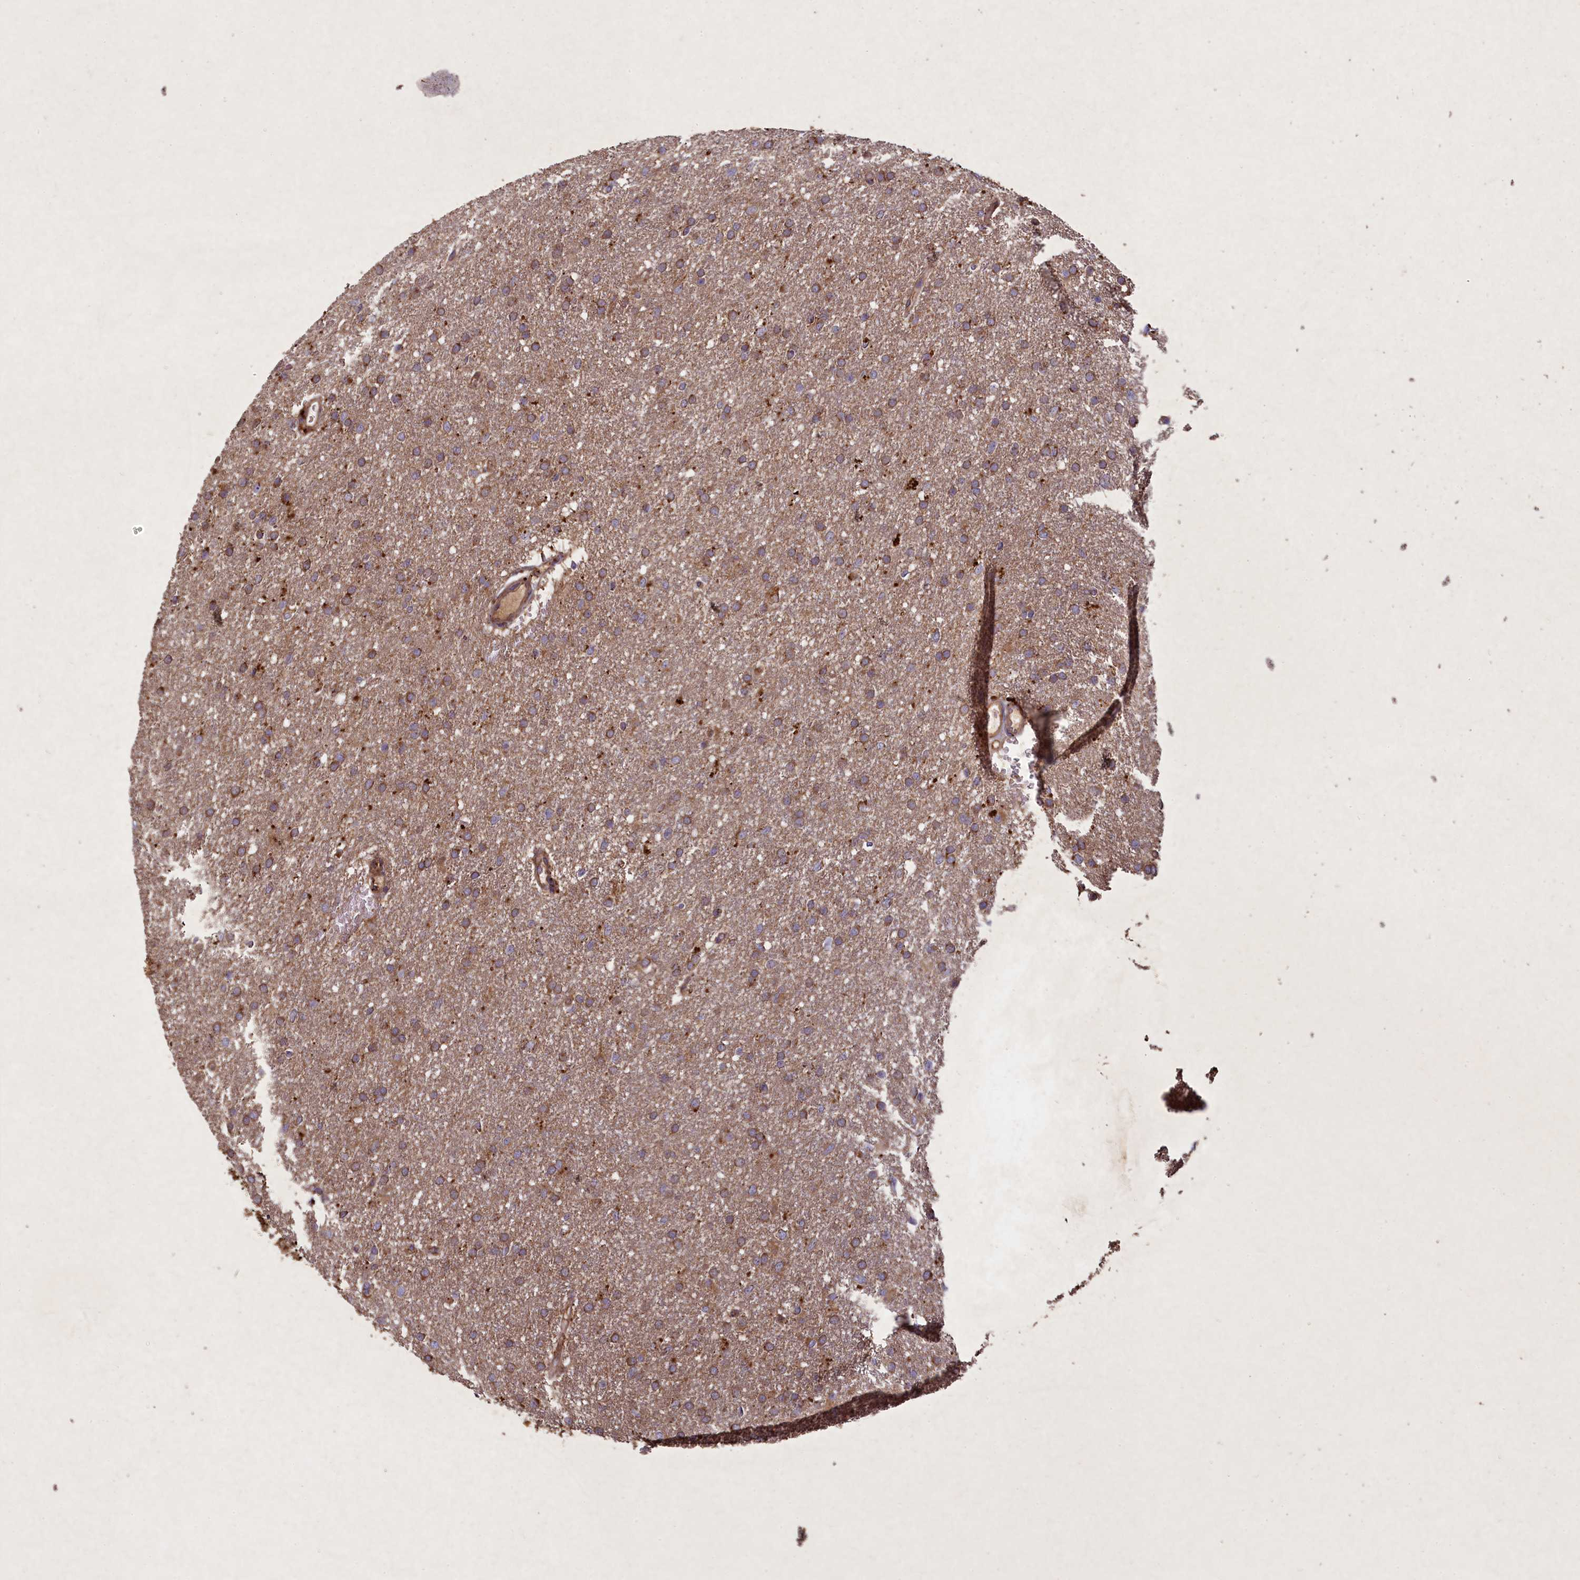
{"staining": {"intensity": "moderate", "quantity": ">75%", "location": "cytoplasmic/membranous"}, "tissue": "glioma", "cell_type": "Tumor cells", "image_type": "cancer", "snomed": [{"axis": "morphology", "description": "Glioma, malignant, High grade"}, {"axis": "topography", "description": "Cerebral cortex"}], "caption": "About >75% of tumor cells in glioma show moderate cytoplasmic/membranous protein positivity as visualized by brown immunohistochemical staining.", "gene": "CIAO2B", "patient": {"sex": "female", "age": 36}}